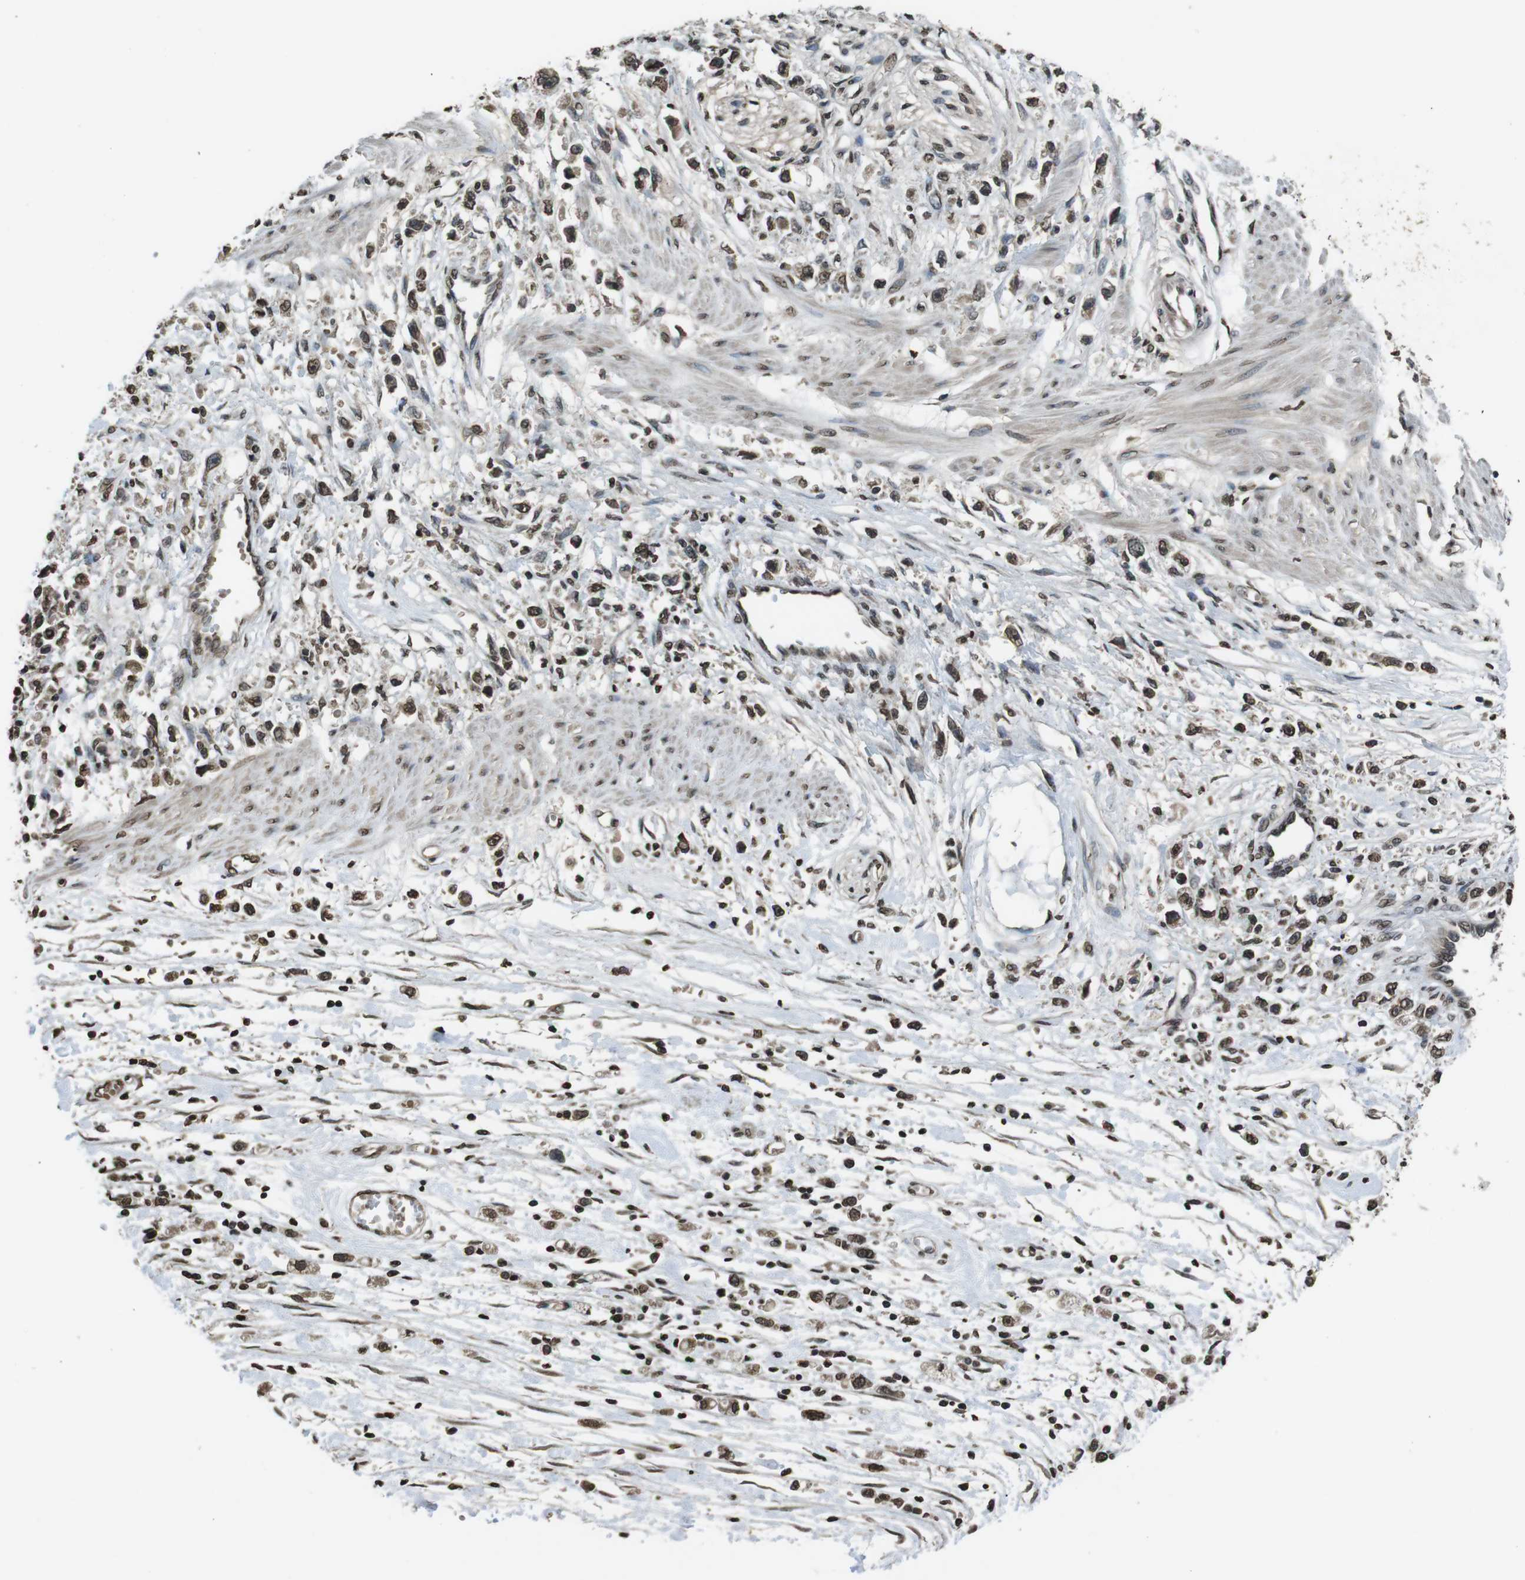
{"staining": {"intensity": "moderate", "quantity": ">75%", "location": "nuclear"}, "tissue": "stomach cancer", "cell_type": "Tumor cells", "image_type": "cancer", "snomed": [{"axis": "morphology", "description": "Adenocarcinoma, NOS"}, {"axis": "topography", "description": "Stomach"}], "caption": "Stomach cancer tissue demonstrates moderate nuclear staining in approximately >75% of tumor cells, visualized by immunohistochemistry. (DAB = brown stain, brightfield microscopy at high magnification).", "gene": "MAF", "patient": {"sex": "female", "age": 59}}